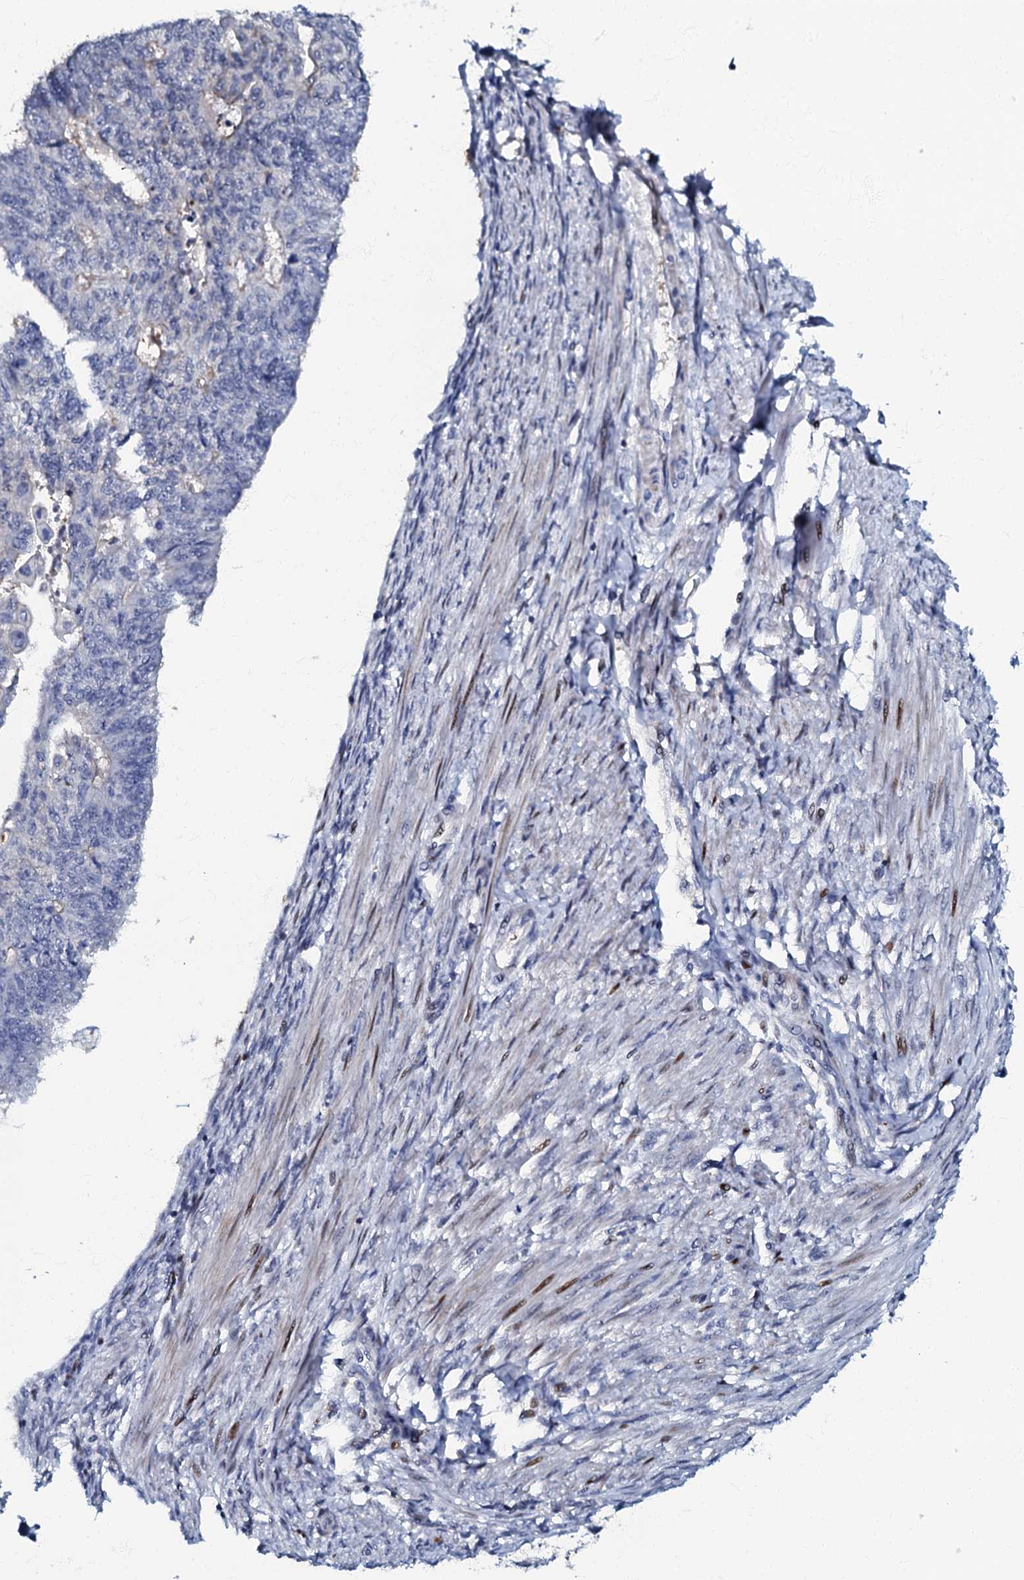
{"staining": {"intensity": "negative", "quantity": "none", "location": "none"}, "tissue": "endometrial cancer", "cell_type": "Tumor cells", "image_type": "cancer", "snomed": [{"axis": "morphology", "description": "Adenocarcinoma, NOS"}, {"axis": "topography", "description": "Endometrium"}], "caption": "Photomicrograph shows no significant protein positivity in tumor cells of endometrial adenocarcinoma.", "gene": "MFSD5", "patient": {"sex": "female", "age": 32}}